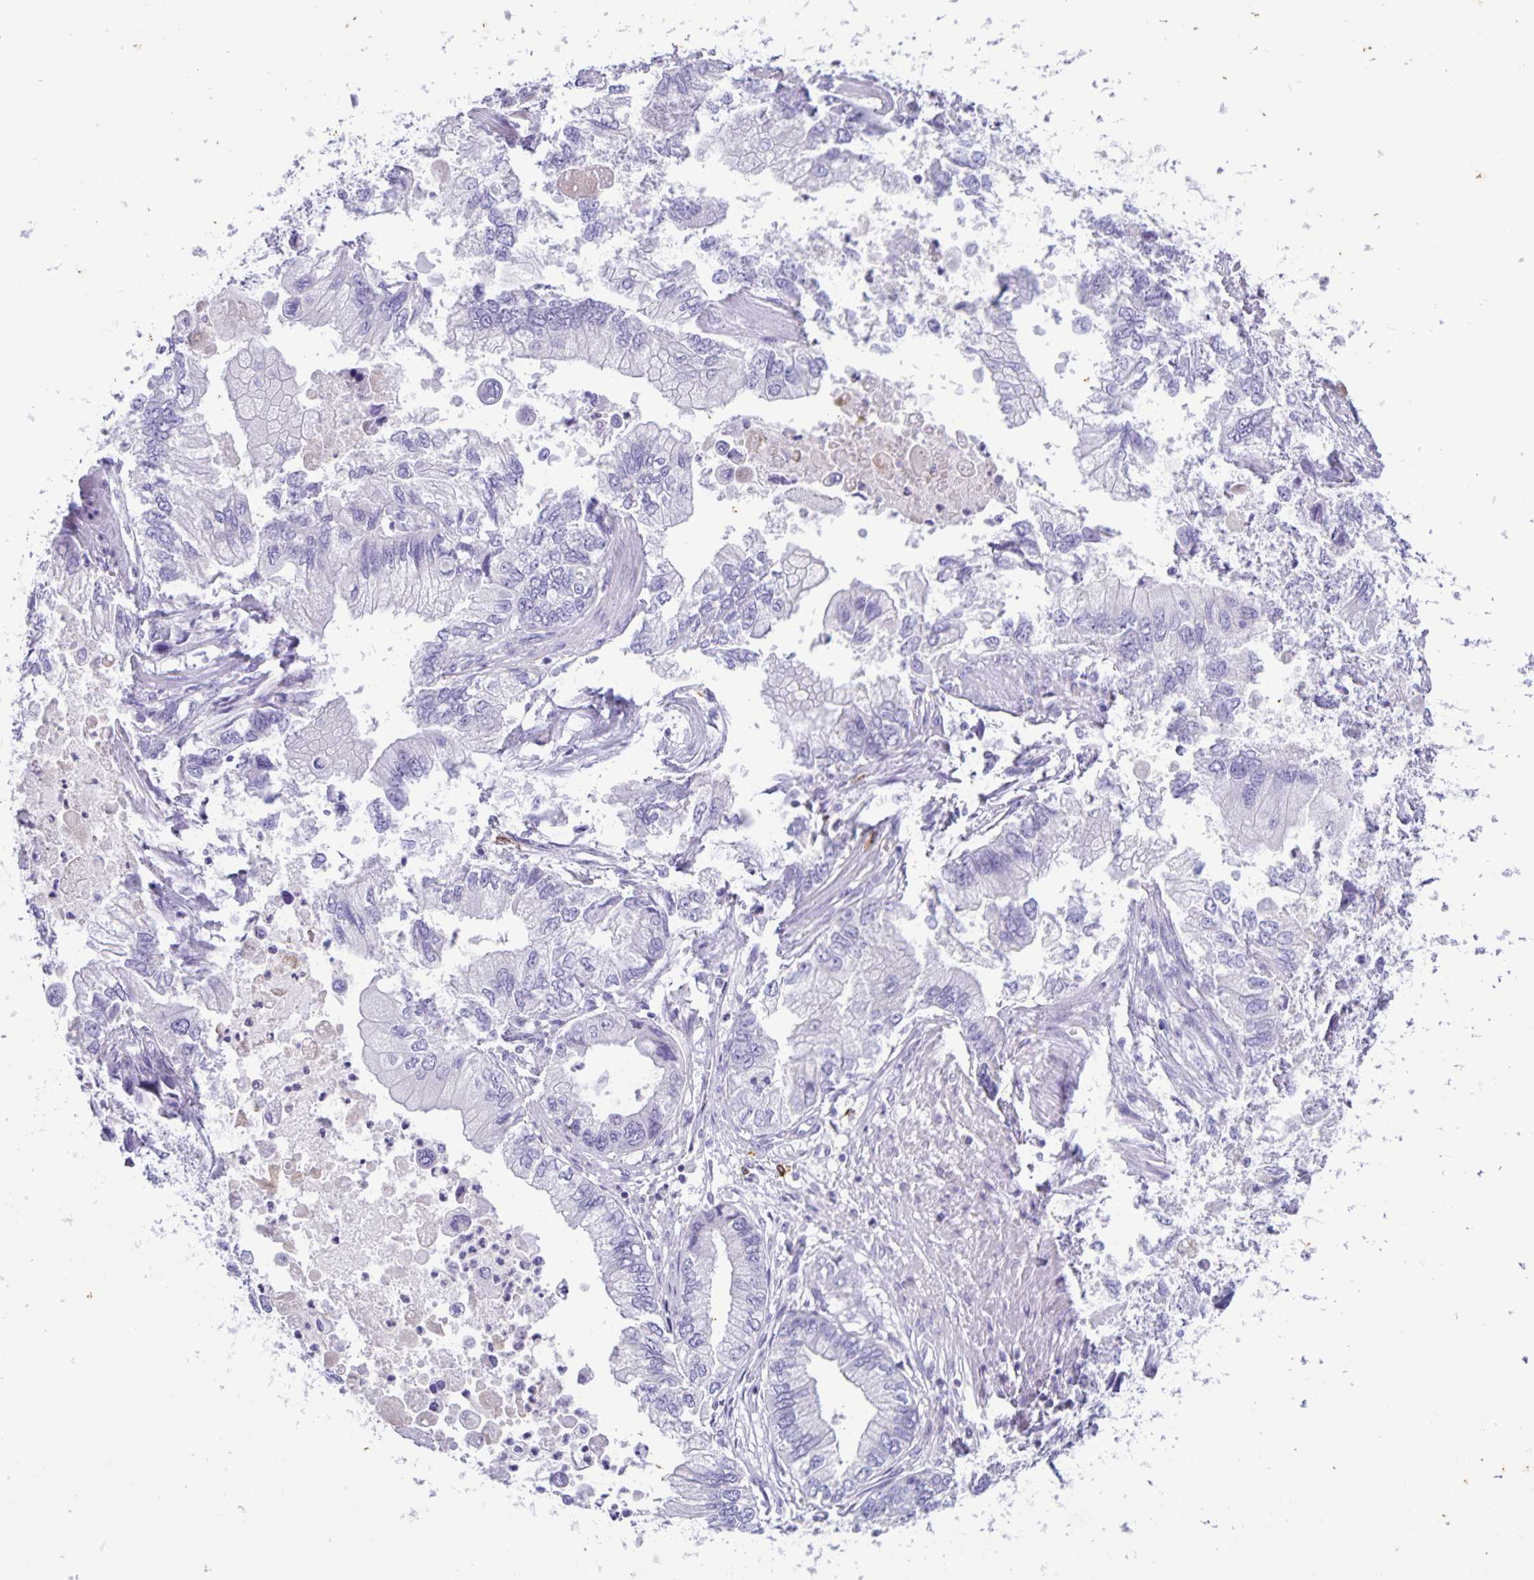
{"staining": {"intensity": "negative", "quantity": "none", "location": "none"}, "tissue": "stomach cancer", "cell_type": "Tumor cells", "image_type": "cancer", "snomed": [{"axis": "morphology", "description": "Adenocarcinoma, NOS"}, {"axis": "topography", "description": "Pancreas"}, {"axis": "topography", "description": "Stomach, upper"}], "caption": "Immunohistochemical staining of human adenocarcinoma (stomach) demonstrates no significant staining in tumor cells.", "gene": "IBTK", "patient": {"sex": "male", "age": 77}}